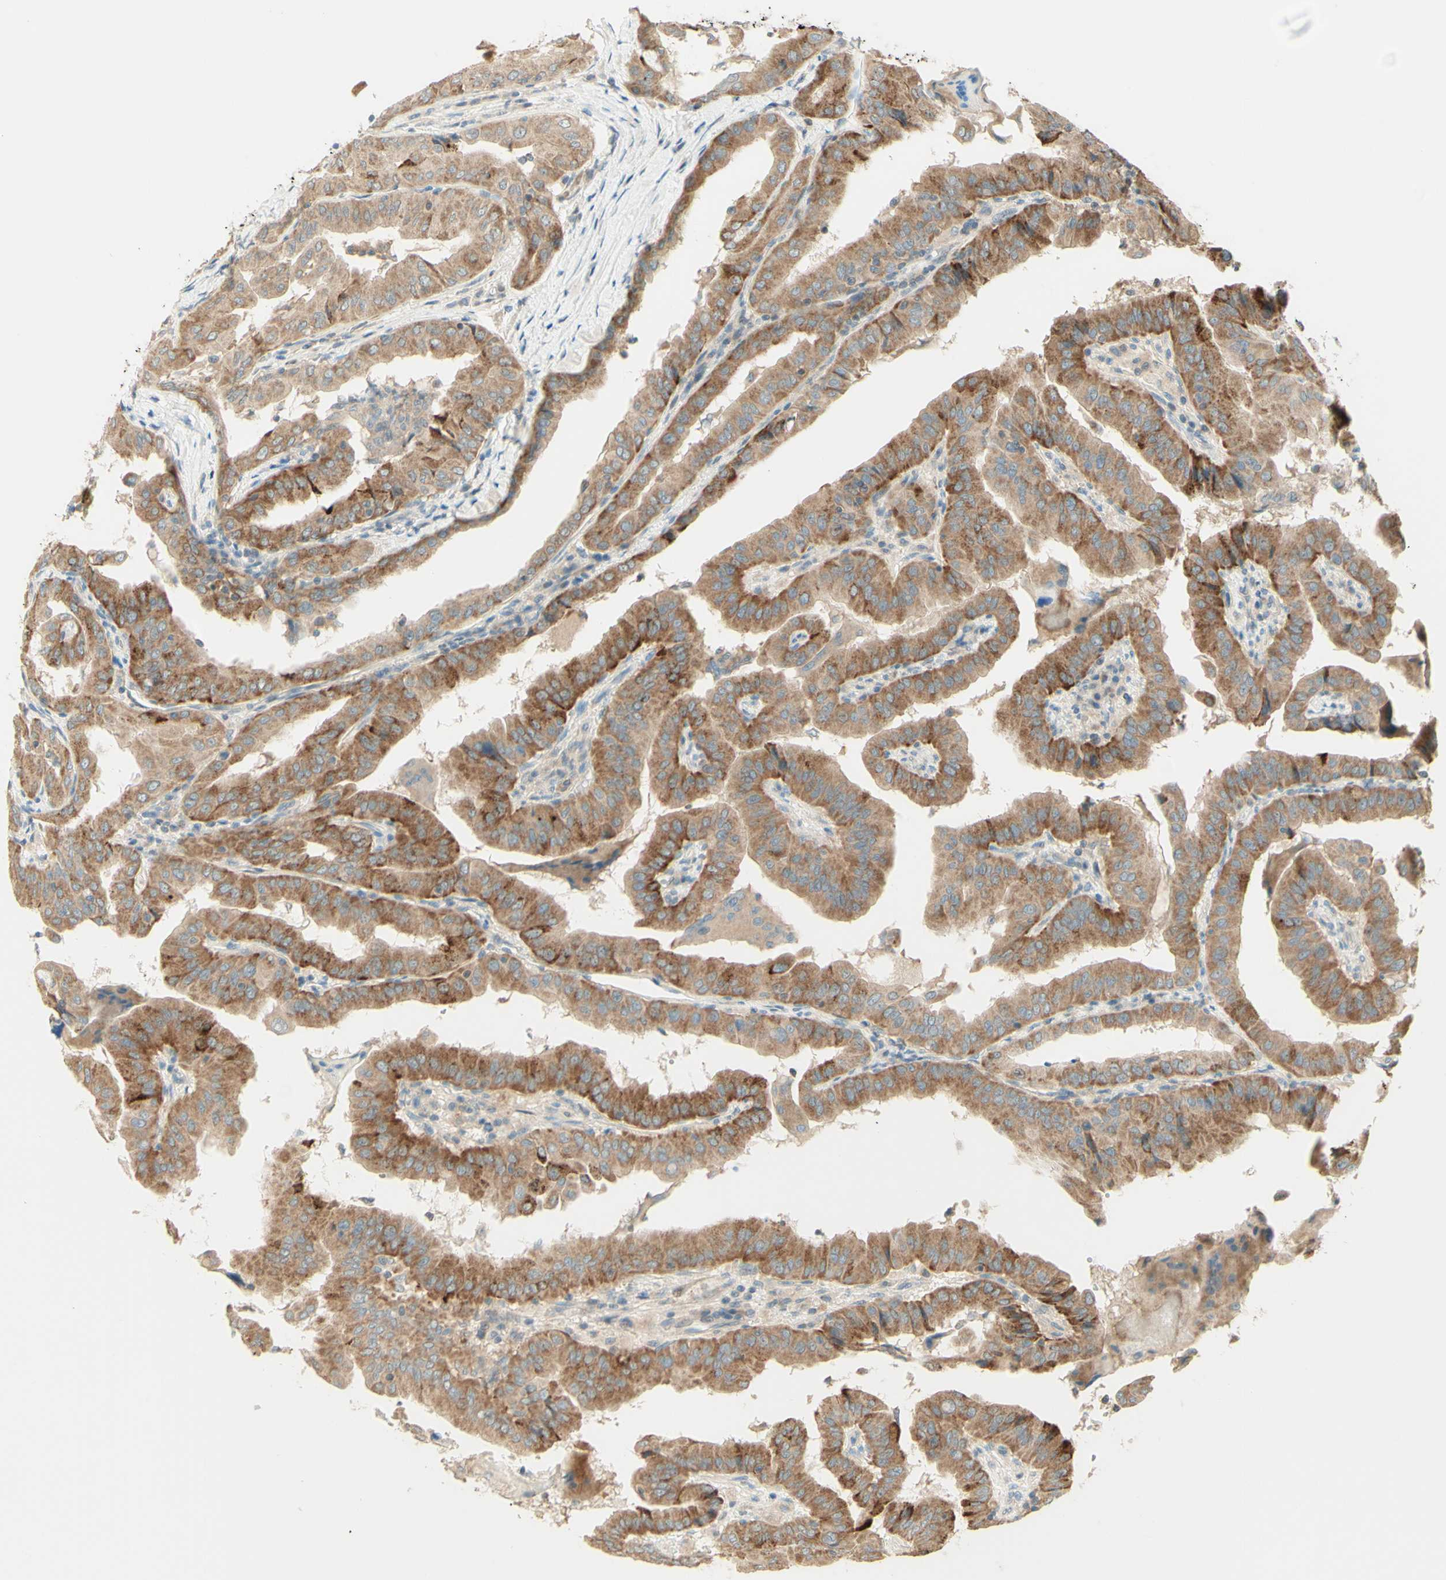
{"staining": {"intensity": "strong", "quantity": ">75%", "location": "cytoplasmic/membranous"}, "tissue": "thyroid cancer", "cell_type": "Tumor cells", "image_type": "cancer", "snomed": [{"axis": "morphology", "description": "Papillary adenocarcinoma, NOS"}, {"axis": "topography", "description": "Thyroid gland"}], "caption": "Thyroid cancer (papillary adenocarcinoma) stained for a protein displays strong cytoplasmic/membranous positivity in tumor cells. Using DAB (3,3'-diaminobenzidine) (brown) and hematoxylin (blue) stains, captured at high magnification using brightfield microscopy.", "gene": "PROM1", "patient": {"sex": "male", "age": 33}}